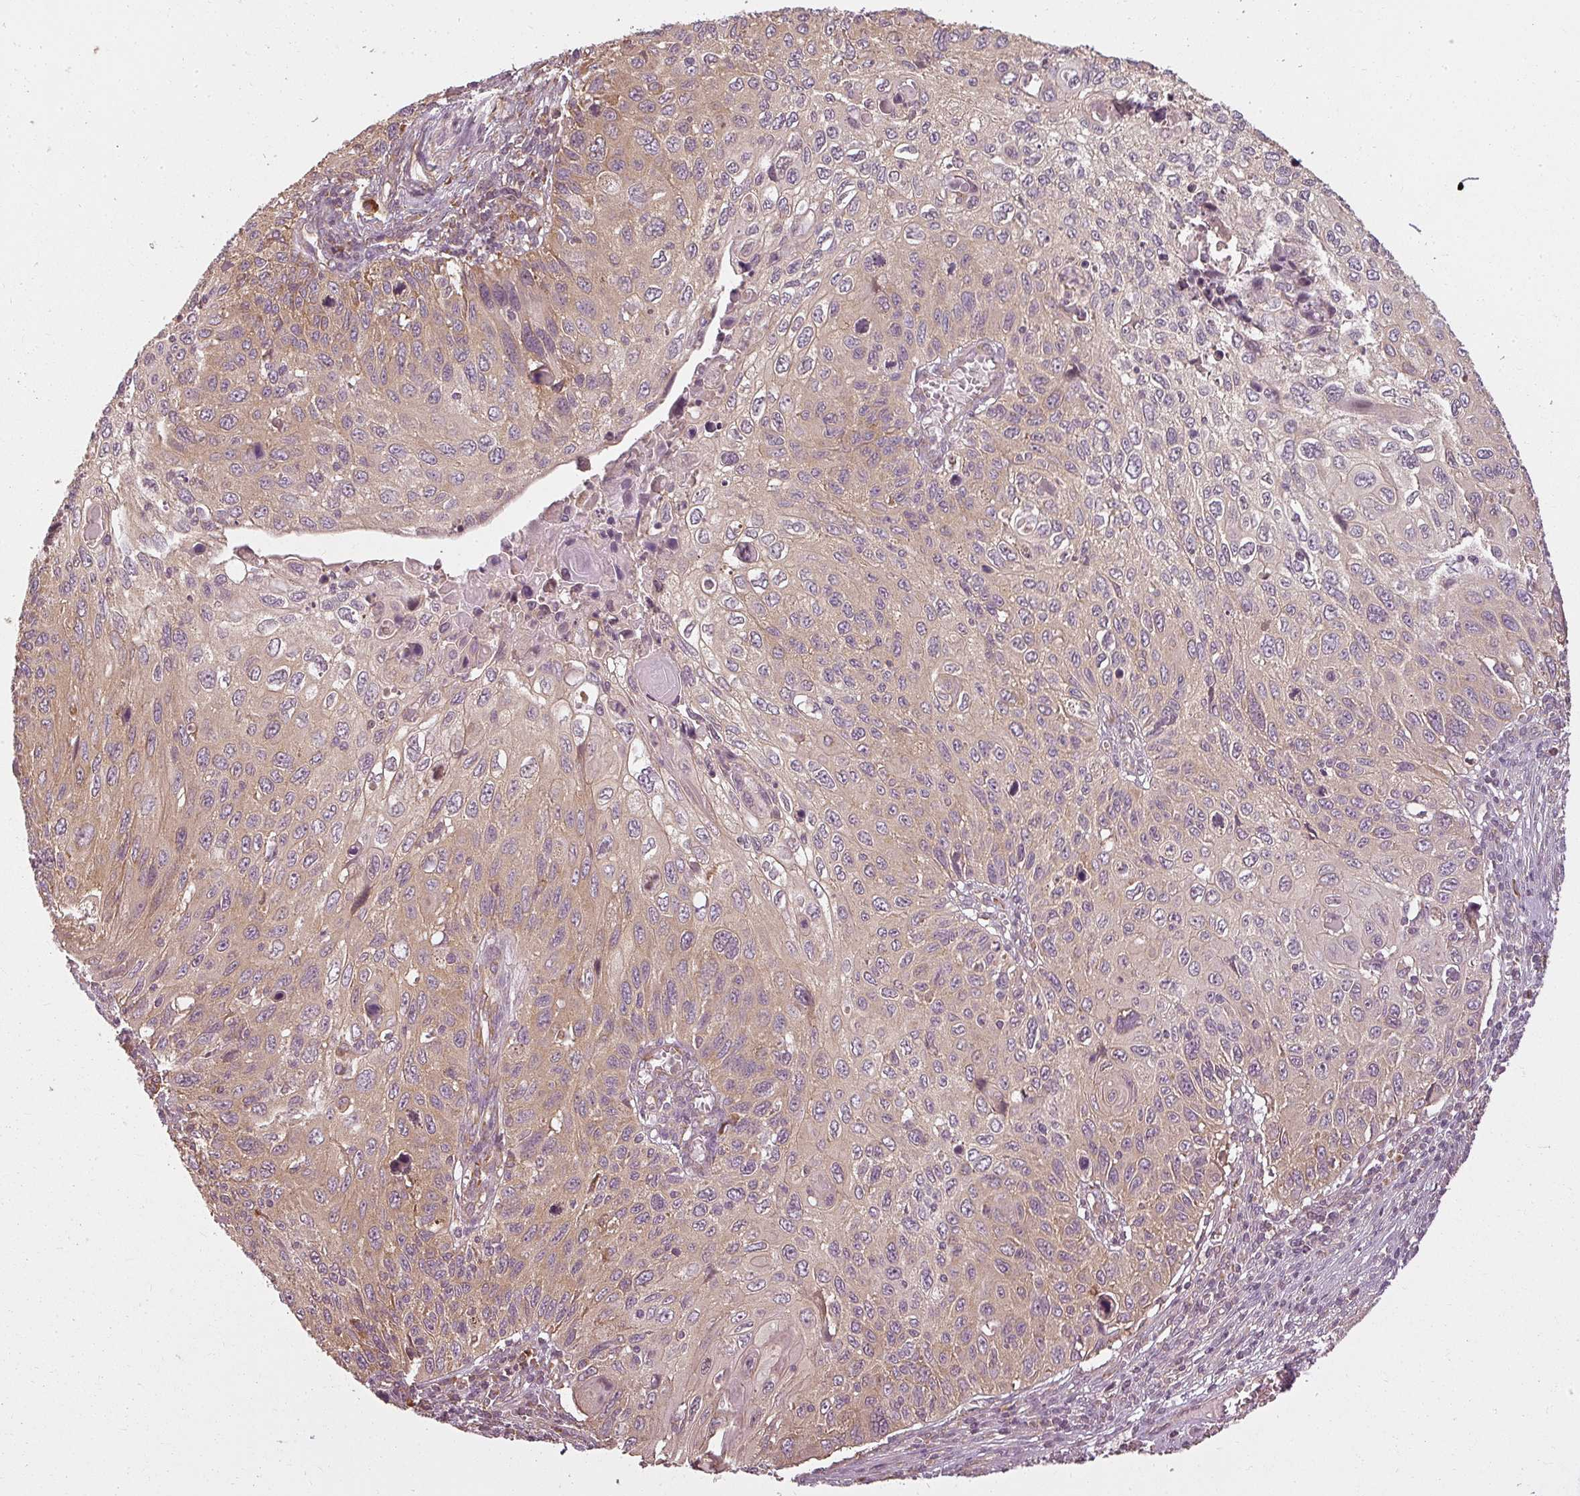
{"staining": {"intensity": "weak", "quantity": ">75%", "location": "cytoplasmic/membranous"}, "tissue": "cervical cancer", "cell_type": "Tumor cells", "image_type": "cancer", "snomed": [{"axis": "morphology", "description": "Squamous cell carcinoma, NOS"}, {"axis": "topography", "description": "Cervix"}], "caption": "High-power microscopy captured an immunohistochemistry (IHC) photomicrograph of cervical cancer, revealing weak cytoplasmic/membranous staining in about >75% of tumor cells. The staining was performed using DAB (3,3'-diaminobenzidine), with brown indicating positive protein expression. Nuclei are stained blue with hematoxylin.", "gene": "RPL24", "patient": {"sex": "female", "age": 70}}